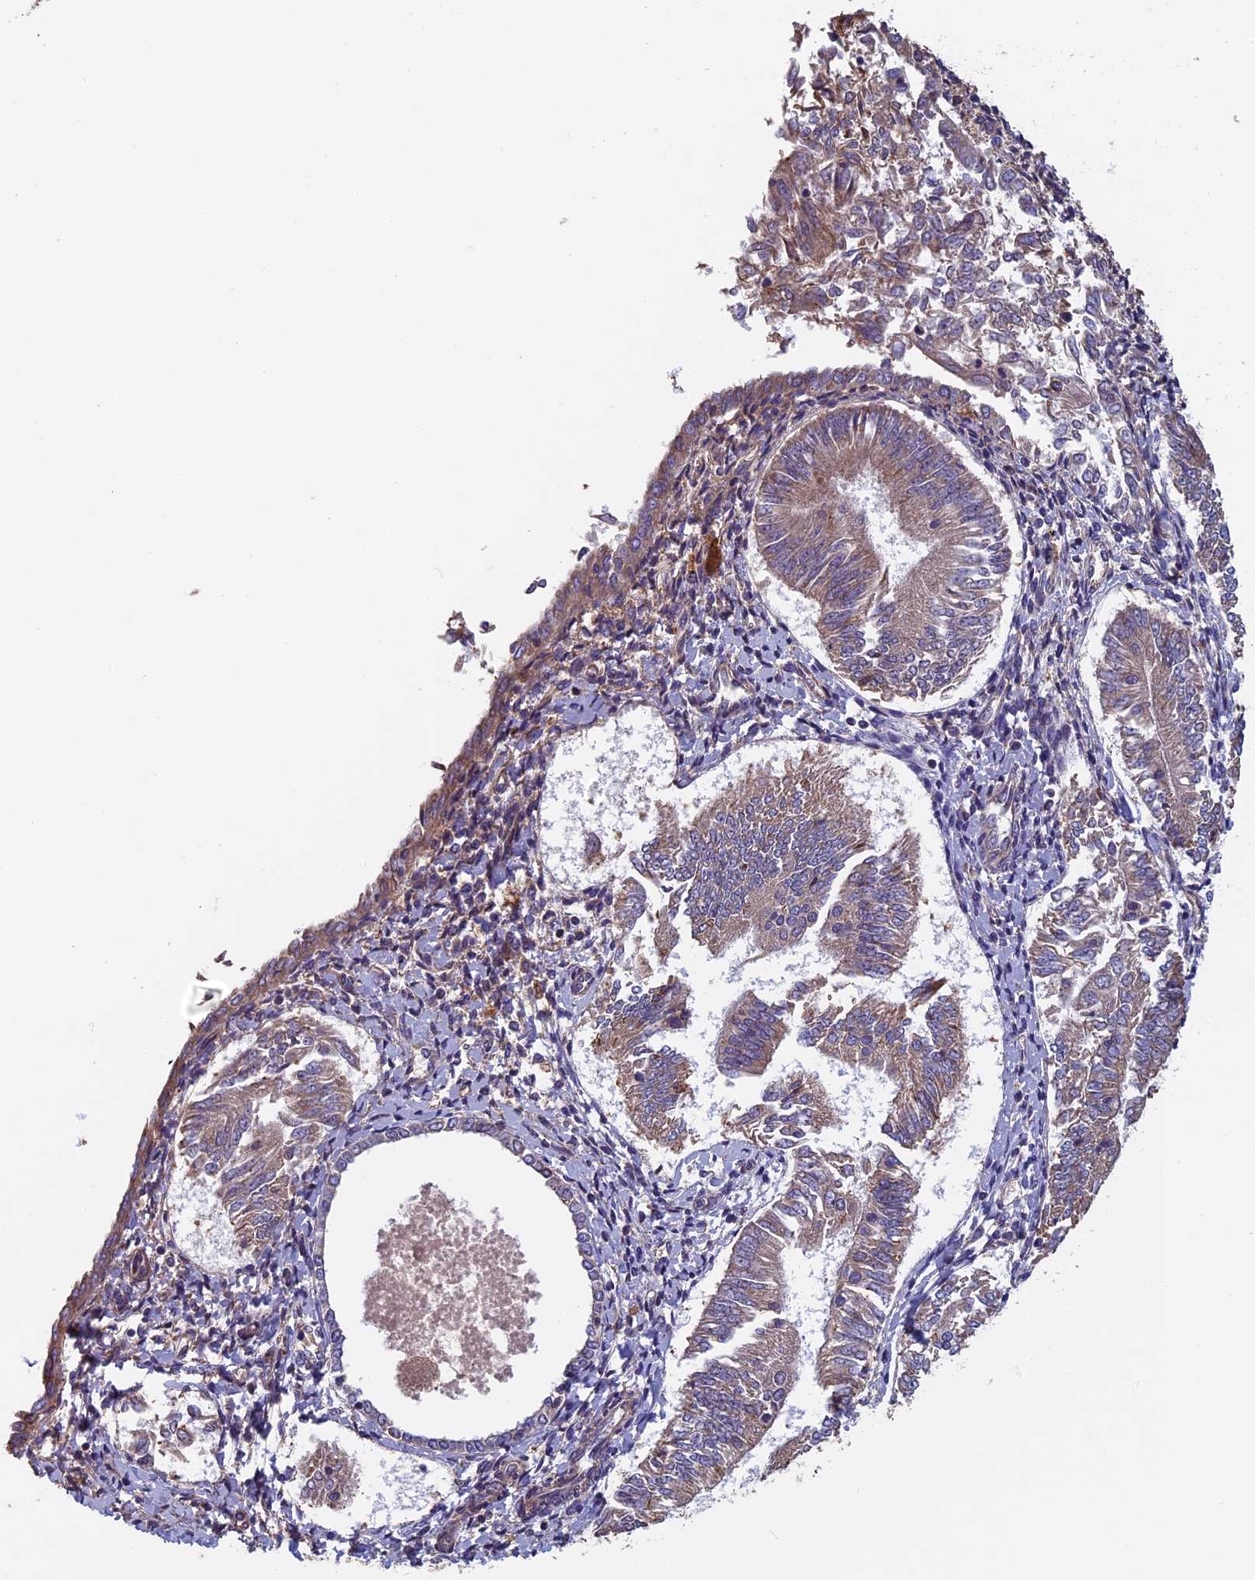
{"staining": {"intensity": "weak", "quantity": ">75%", "location": "cytoplasmic/membranous"}, "tissue": "endometrial cancer", "cell_type": "Tumor cells", "image_type": "cancer", "snomed": [{"axis": "morphology", "description": "Adenocarcinoma, NOS"}, {"axis": "topography", "description": "Endometrium"}], "caption": "A low amount of weak cytoplasmic/membranous expression is present in approximately >75% of tumor cells in adenocarcinoma (endometrial) tissue.", "gene": "CCDC153", "patient": {"sex": "female", "age": 58}}